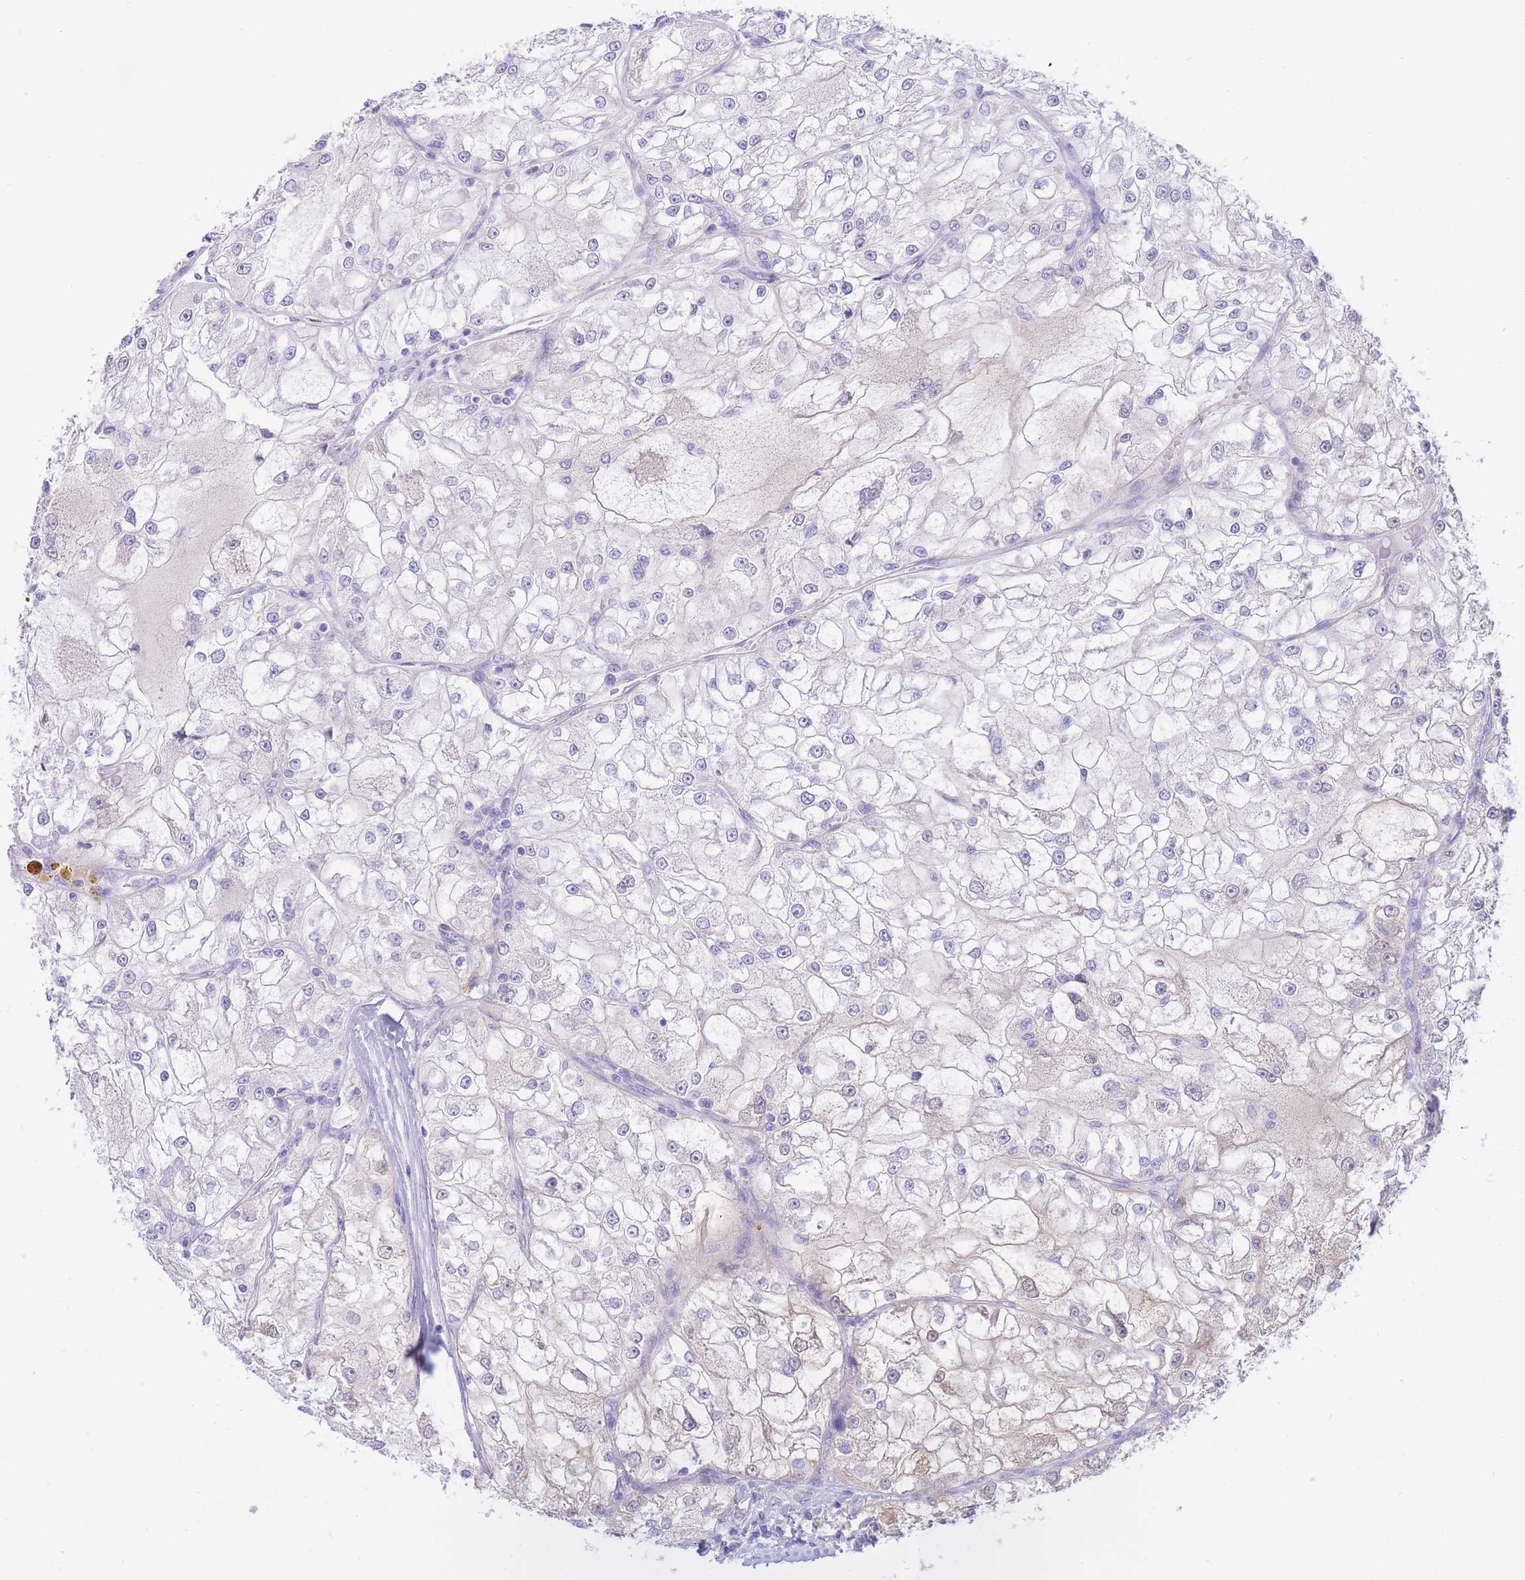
{"staining": {"intensity": "negative", "quantity": "none", "location": "none"}, "tissue": "renal cancer", "cell_type": "Tumor cells", "image_type": "cancer", "snomed": [{"axis": "morphology", "description": "Adenocarcinoma, NOS"}, {"axis": "topography", "description": "Kidney"}], "caption": "This is a photomicrograph of immunohistochemistry staining of renal cancer, which shows no expression in tumor cells.", "gene": "SULT1A1", "patient": {"sex": "female", "age": 72}}